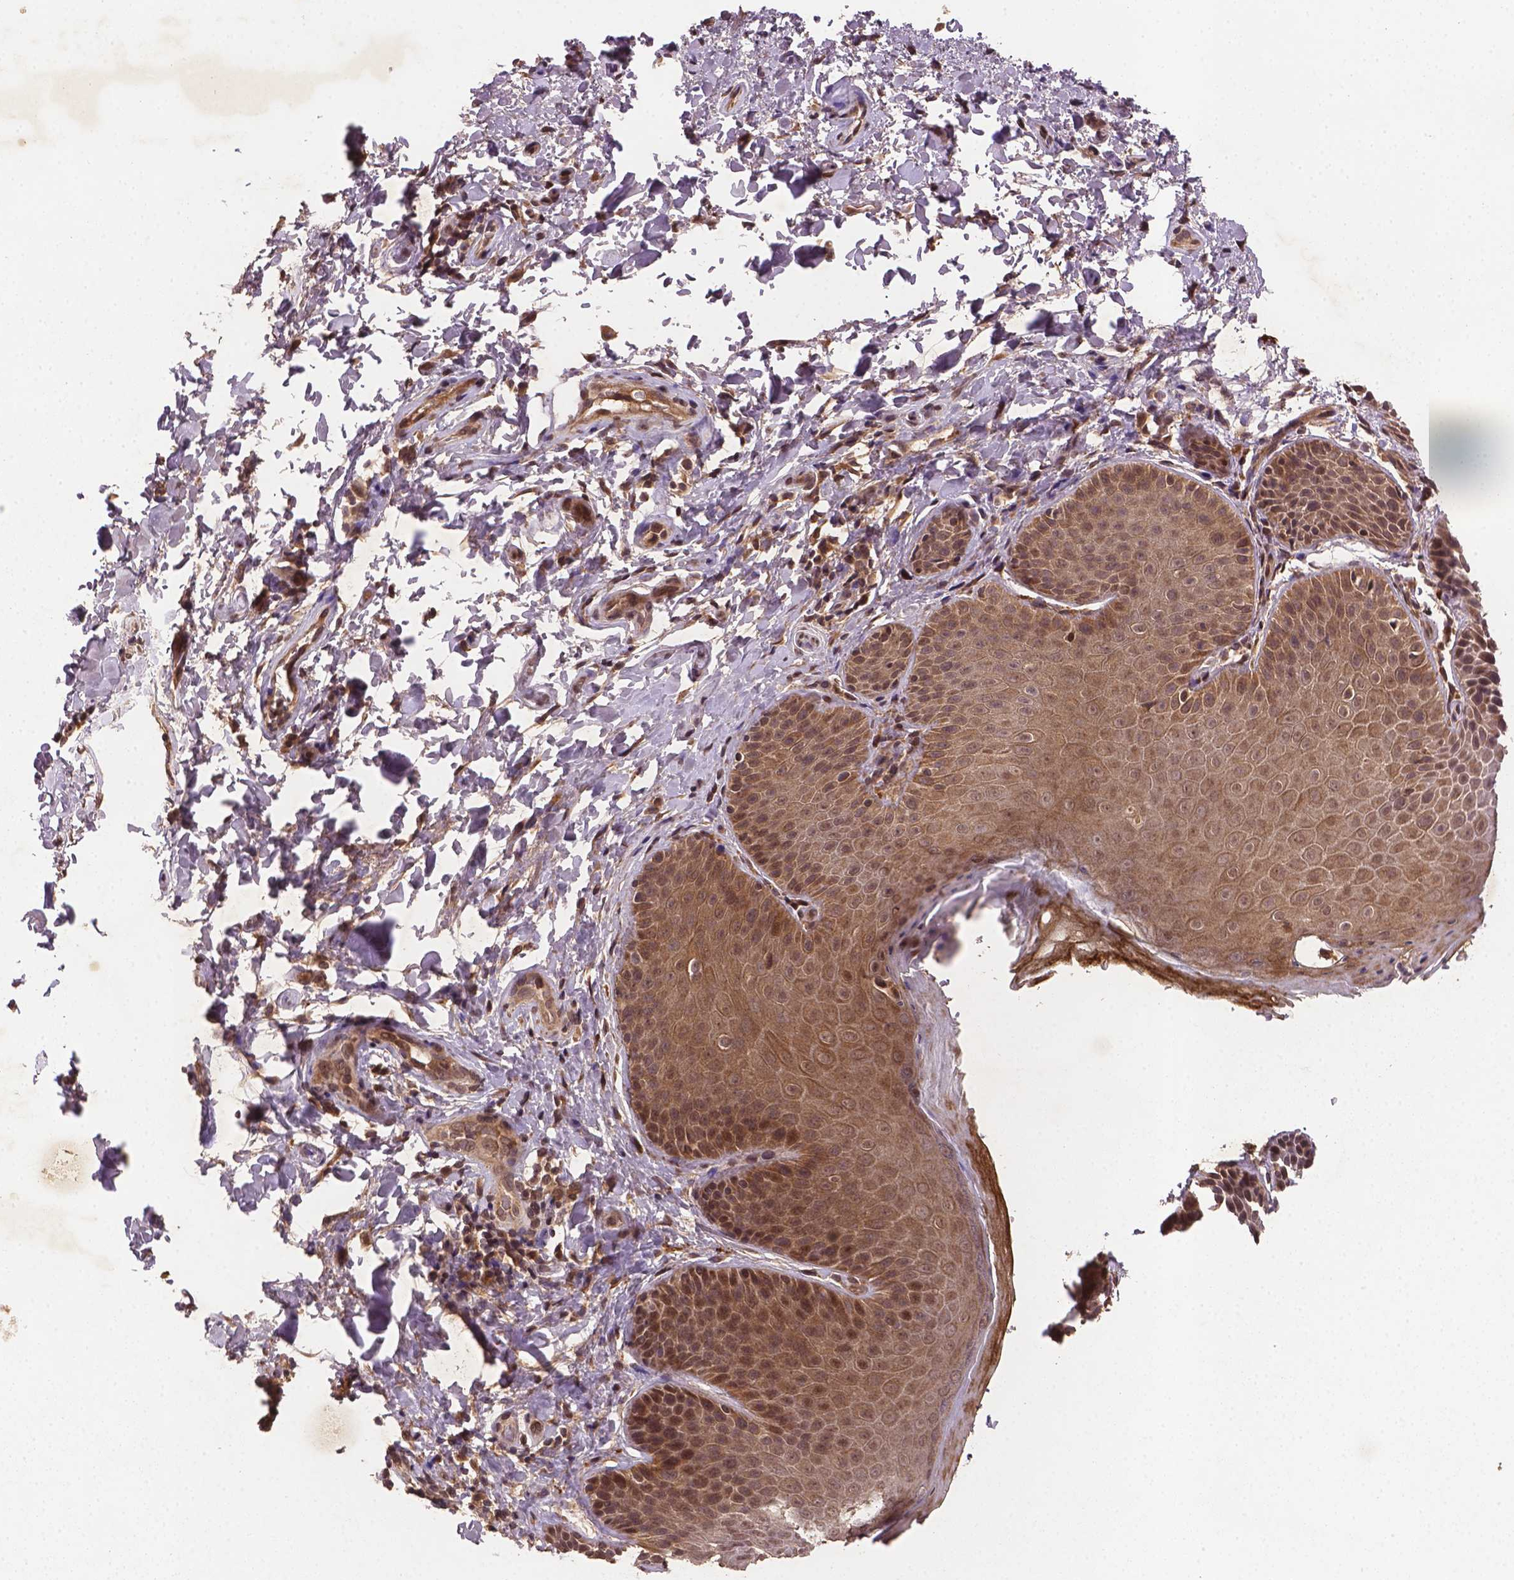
{"staining": {"intensity": "moderate", "quantity": ">75%", "location": "cytoplasmic/membranous,nuclear"}, "tissue": "skin", "cell_type": "Epidermal cells", "image_type": "normal", "snomed": [{"axis": "morphology", "description": "Normal tissue, NOS"}, {"axis": "topography", "description": "Anal"}, {"axis": "topography", "description": "Peripheral nerve tissue"}], "caption": "High-magnification brightfield microscopy of benign skin stained with DAB (3,3'-diaminobenzidine) (brown) and counterstained with hematoxylin (blue). epidermal cells exhibit moderate cytoplasmic/membranous,nuclear staining is present in approximately>75% of cells.", "gene": "NIPAL2", "patient": {"sex": "male", "age": 51}}